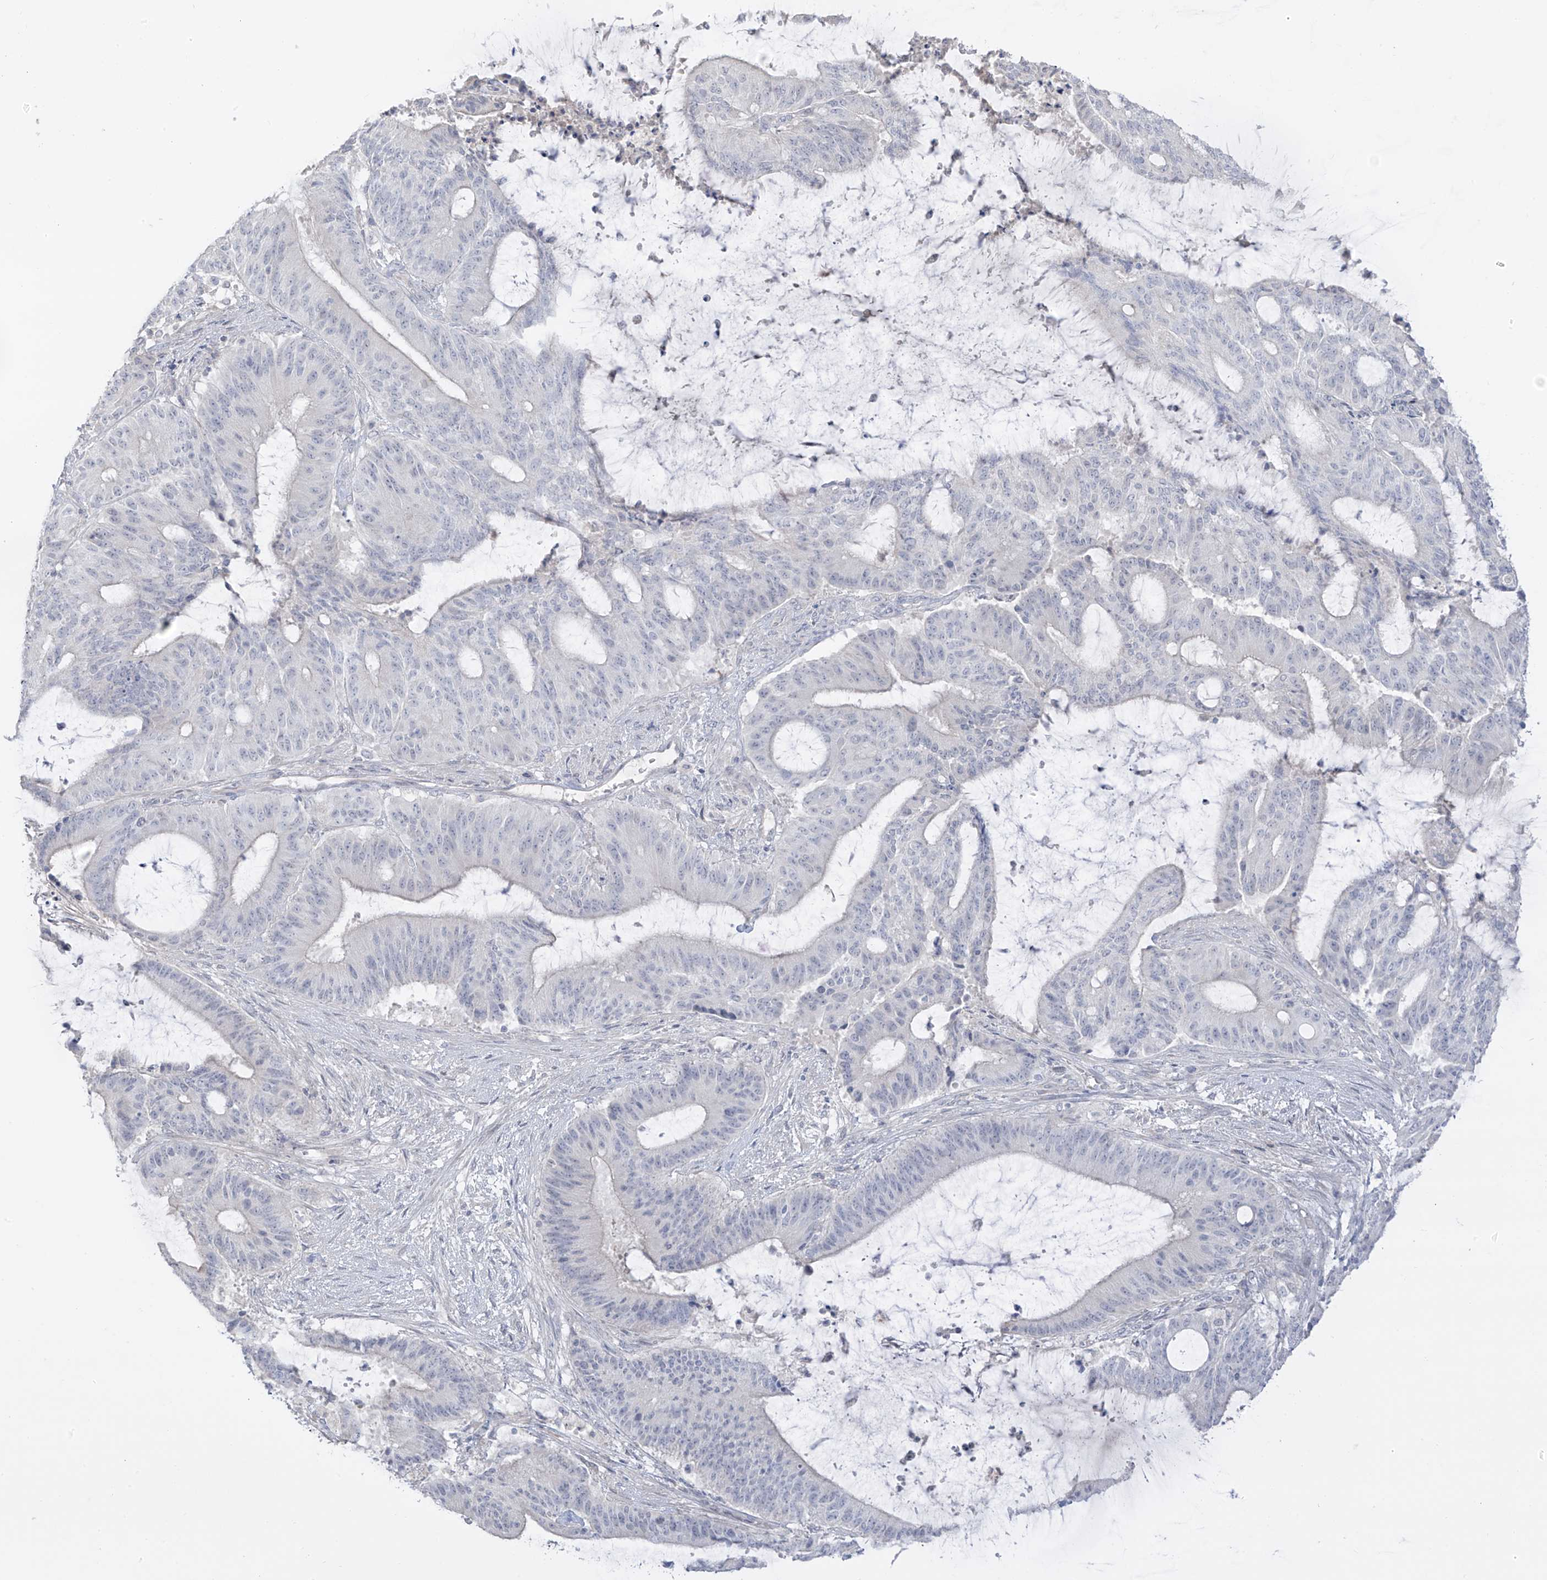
{"staining": {"intensity": "negative", "quantity": "none", "location": "none"}, "tissue": "liver cancer", "cell_type": "Tumor cells", "image_type": "cancer", "snomed": [{"axis": "morphology", "description": "Normal tissue, NOS"}, {"axis": "morphology", "description": "Cholangiocarcinoma"}, {"axis": "topography", "description": "Liver"}, {"axis": "topography", "description": "Peripheral nerve tissue"}], "caption": "Tumor cells show no significant protein positivity in liver cholangiocarcinoma. Brightfield microscopy of IHC stained with DAB (3,3'-diaminobenzidine) (brown) and hematoxylin (blue), captured at high magnification.", "gene": "DCDC2", "patient": {"sex": "female", "age": 73}}